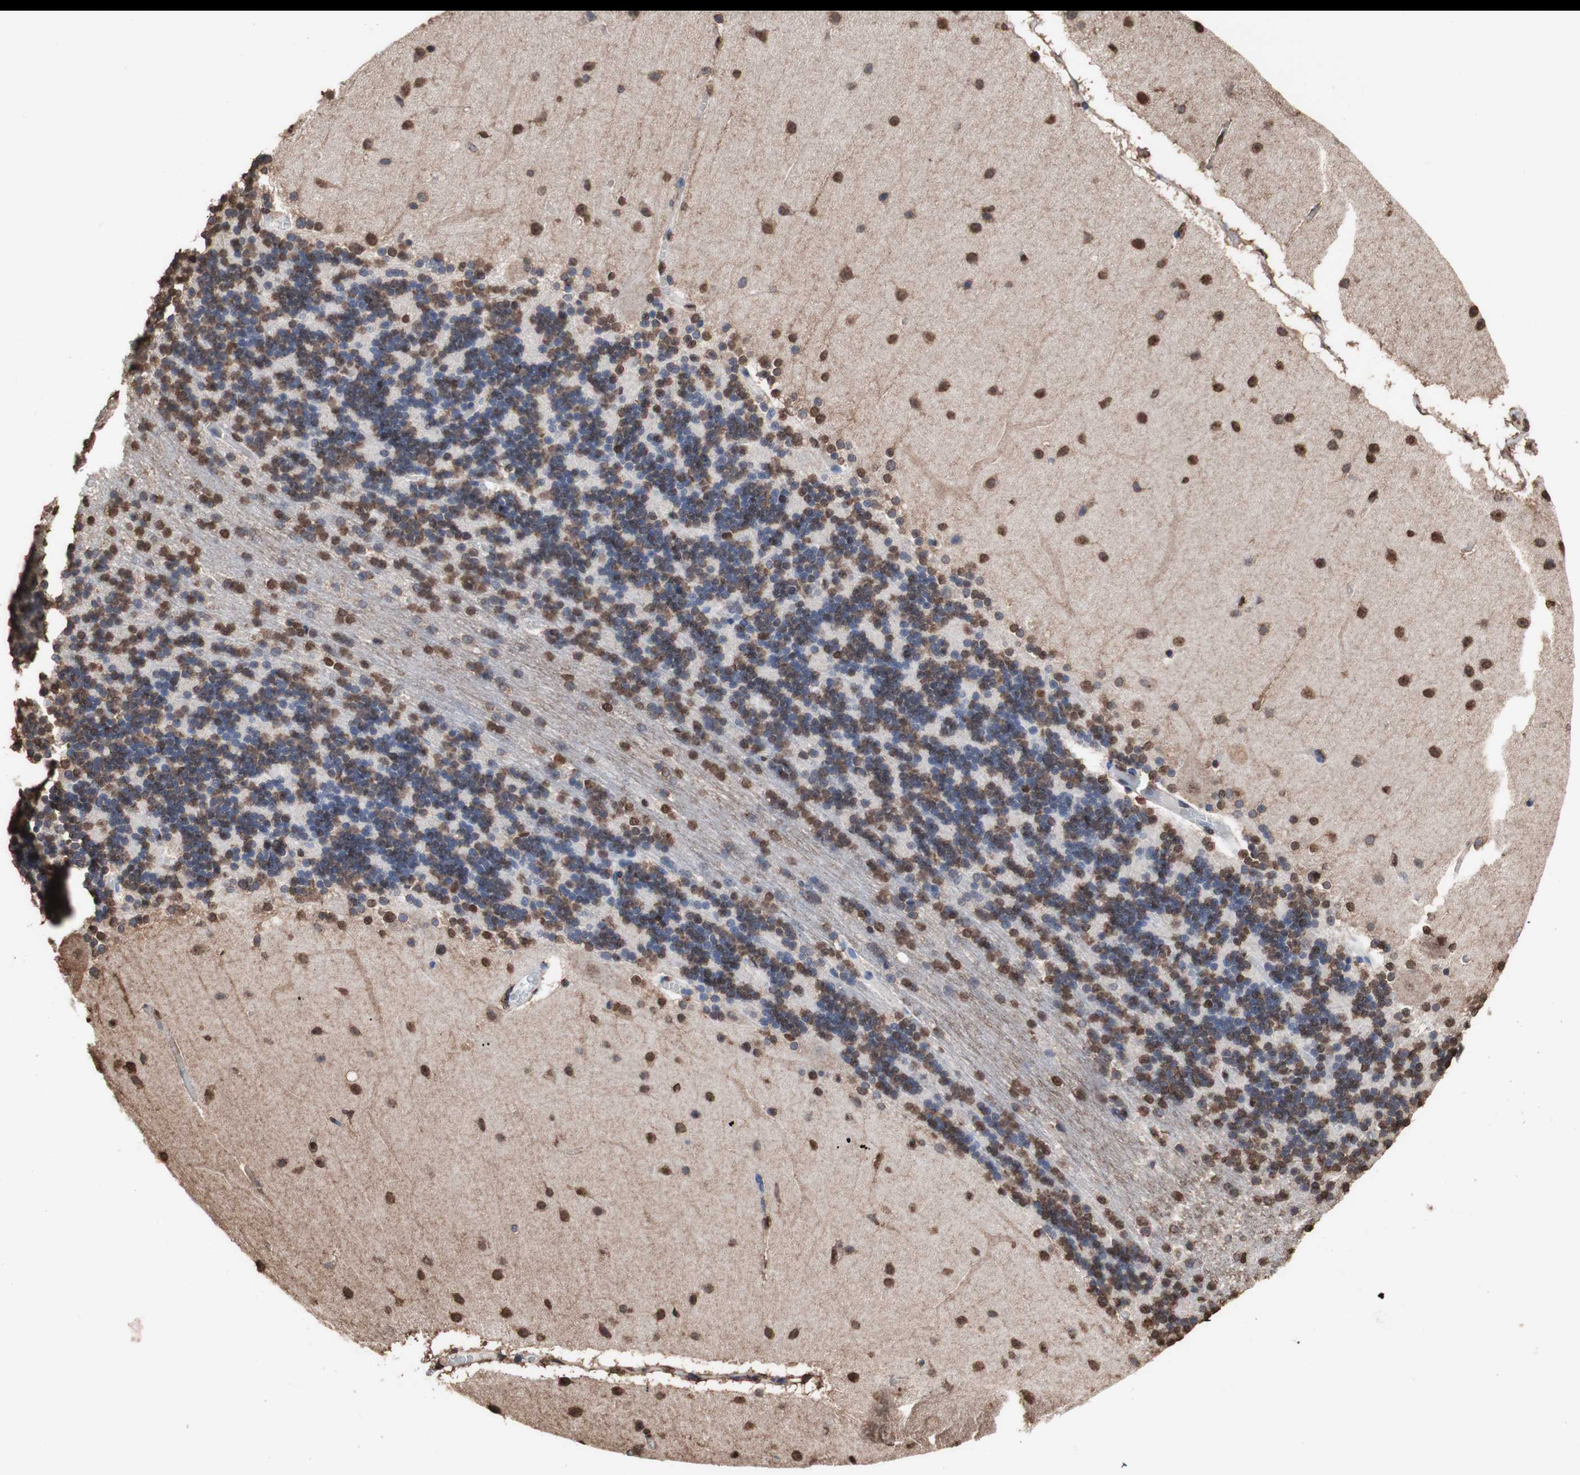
{"staining": {"intensity": "moderate", "quantity": "25%-75%", "location": "cytoplasmic/membranous,nuclear"}, "tissue": "cerebellum", "cell_type": "Cells in granular layer", "image_type": "normal", "snomed": [{"axis": "morphology", "description": "Normal tissue, NOS"}, {"axis": "topography", "description": "Cerebellum"}], "caption": "Unremarkable cerebellum shows moderate cytoplasmic/membranous,nuclear positivity in approximately 25%-75% of cells in granular layer The staining was performed using DAB to visualize the protein expression in brown, while the nuclei were stained in blue with hematoxylin (Magnification: 20x)..", "gene": "PIDD1", "patient": {"sex": "female", "age": 54}}